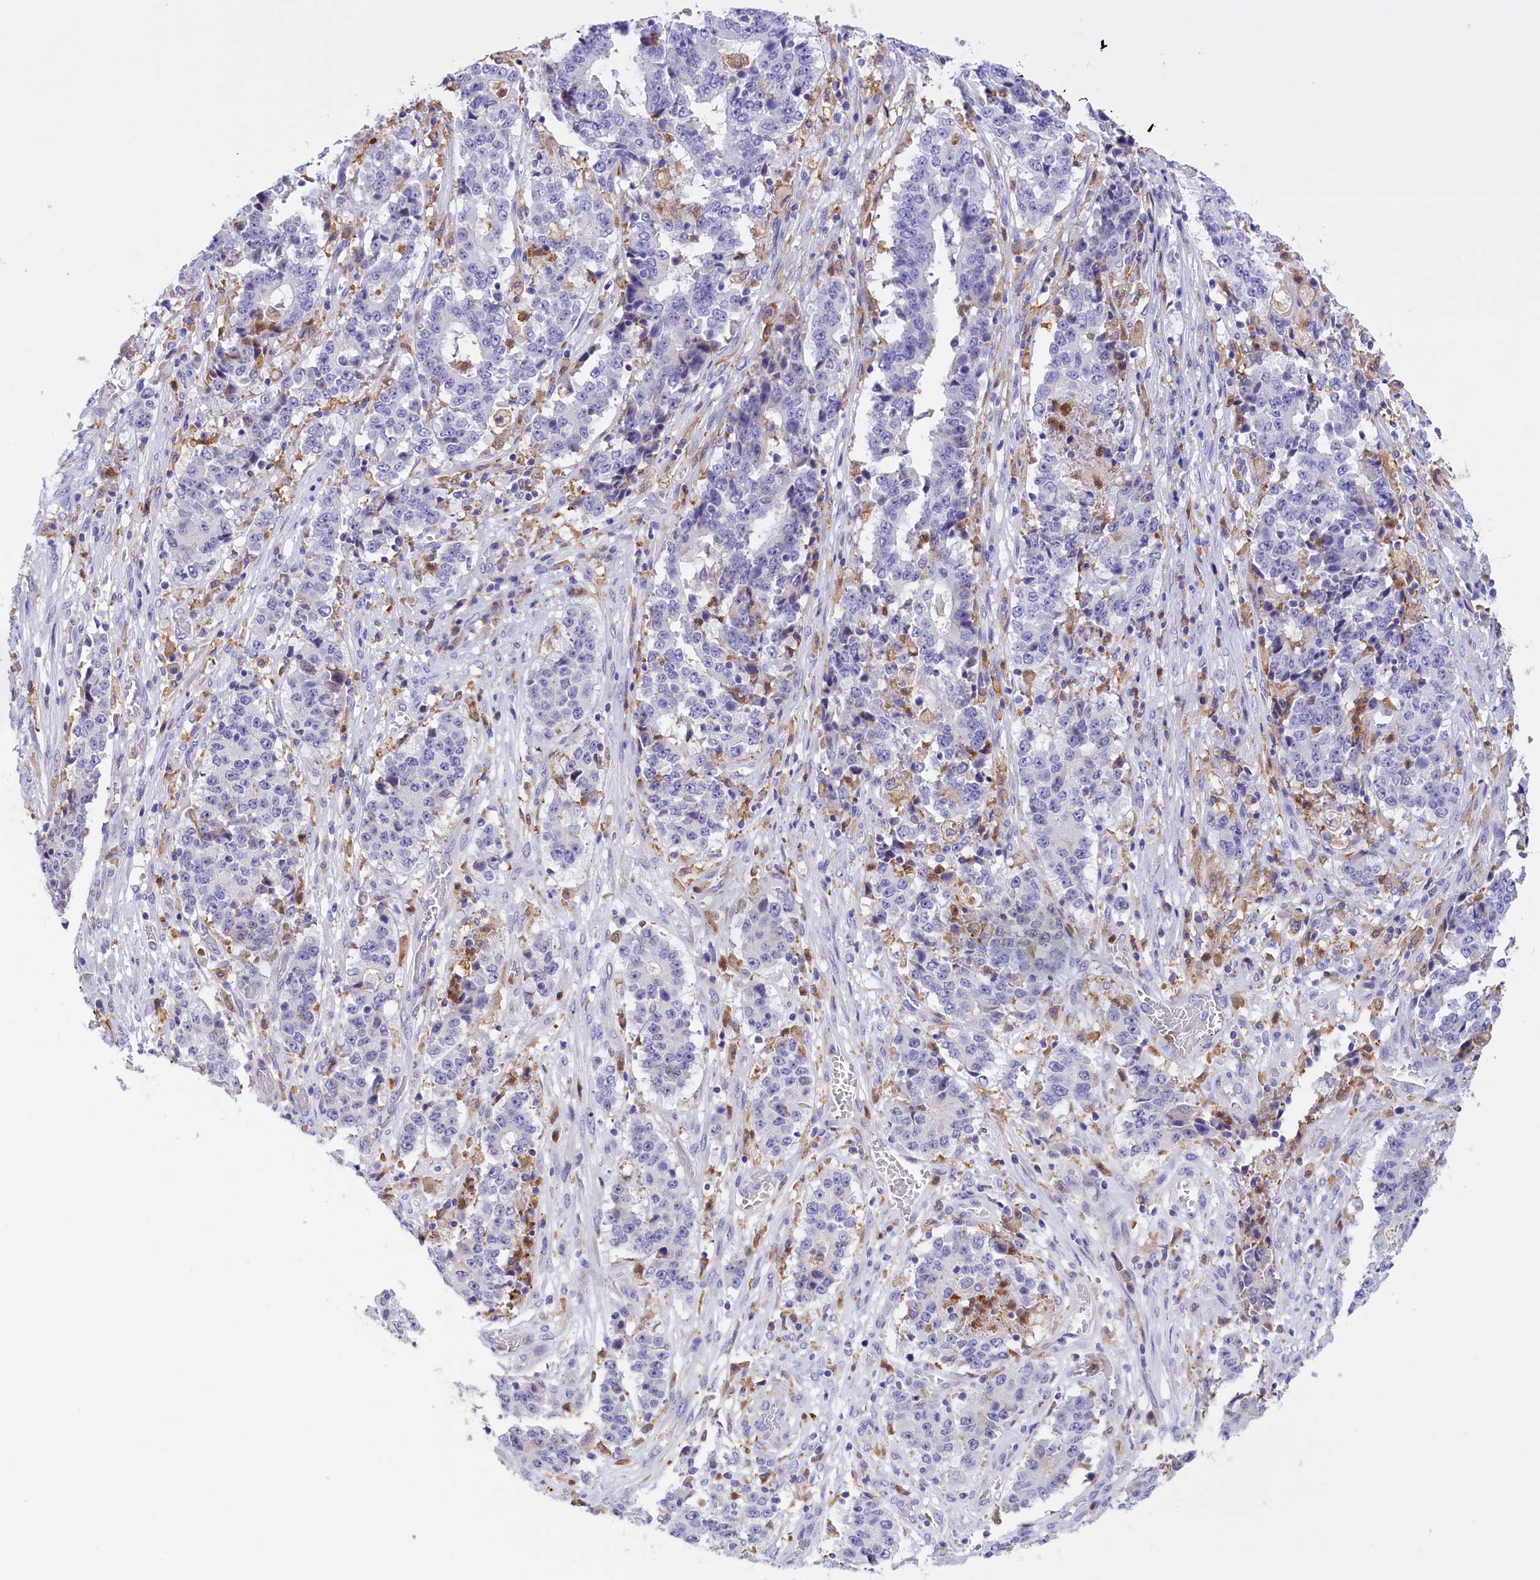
{"staining": {"intensity": "negative", "quantity": "none", "location": "none"}, "tissue": "stomach cancer", "cell_type": "Tumor cells", "image_type": "cancer", "snomed": [{"axis": "morphology", "description": "Adenocarcinoma, NOS"}, {"axis": "topography", "description": "Stomach"}], "caption": "Human stomach cancer (adenocarcinoma) stained for a protein using IHC exhibits no staining in tumor cells.", "gene": "FAM149B1", "patient": {"sex": "male", "age": 59}}